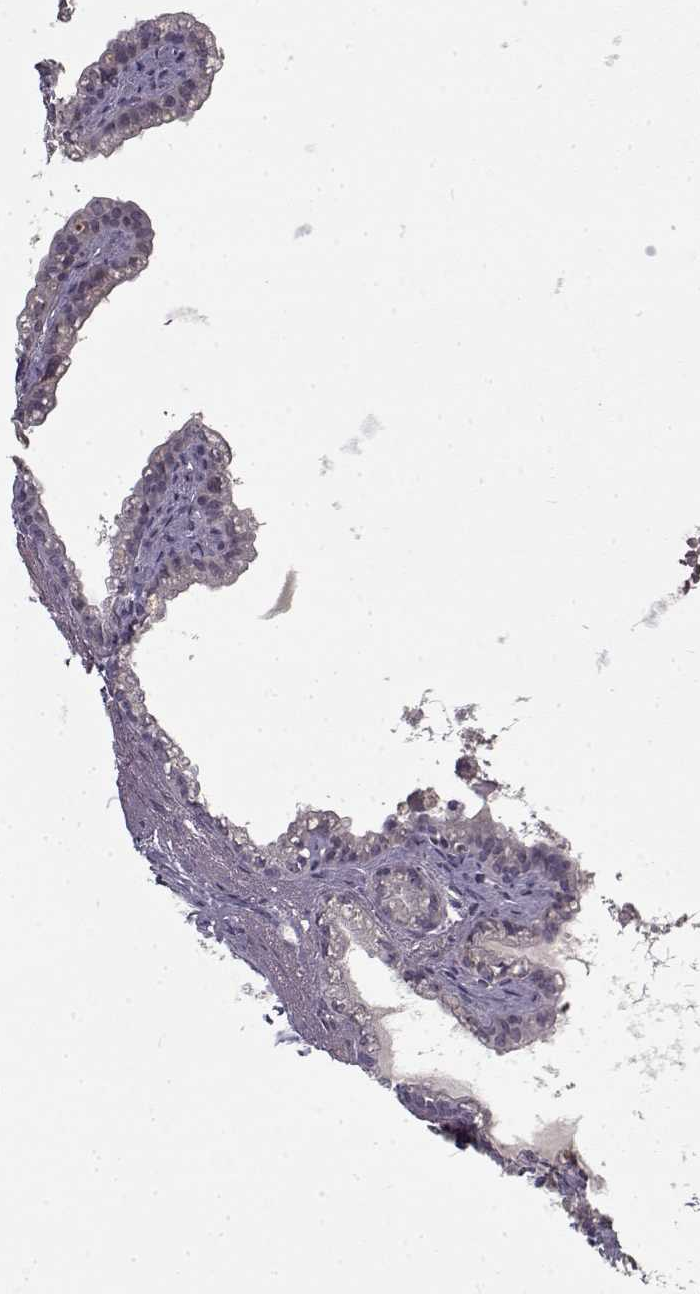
{"staining": {"intensity": "negative", "quantity": "none", "location": "none"}, "tissue": "seminal vesicle", "cell_type": "Glandular cells", "image_type": "normal", "snomed": [{"axis": "morphology", "description": "Normal tissue, NOS"}, {"axis": "morphology", "description": "Urothelial carcinoma, NOS"}, {"axis": "topography", "description": "Urinary bladder"}, {"axis": "topography", "description": "Seminal veicle"}], "caption": "High magnification brightfield microscopy of unremarkable seminal vesicle stained with DAB (3,3'-diaminobenzidine) (brown) and counterstained with hematoxylin (blue): glandular cells show no significant positivity. Nuclei are stained in blue.", "gene": "LAMA2", "patient": {"sex": "male", "age": 76}}